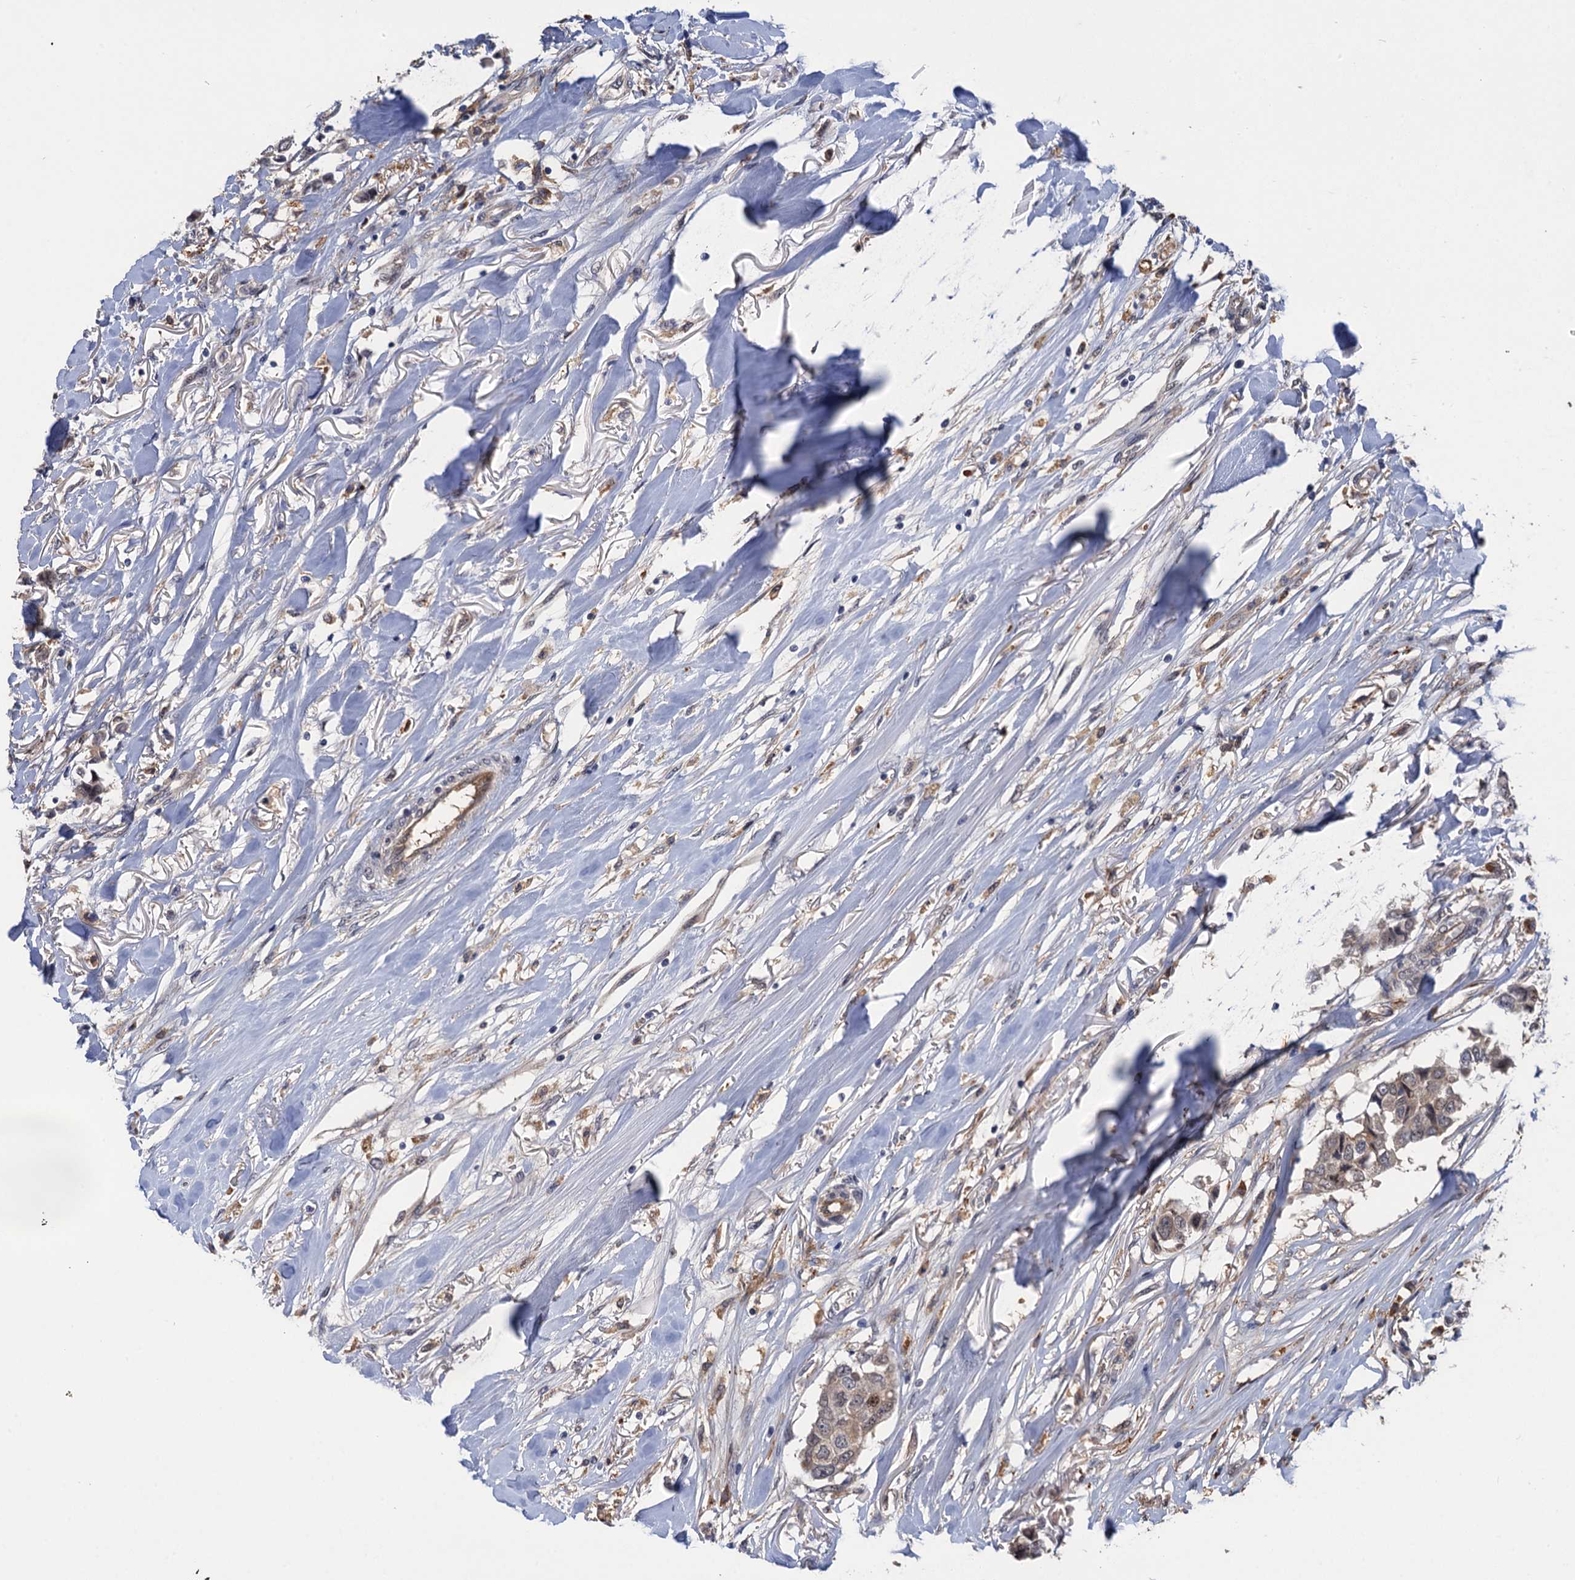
{"staining": {"intensity": "moderate", "quantity": "<25%", "location": "nuclear"}, "tissue": "breast cancer", "cell_type": "Tumor cells", "image_type": "cancer", "snomed": [{"axis": "morphology", "description": "Duct carcinoma"}, {"axis": "topography", "description": "Breast"}], "caption": "High-power microscopy captured an immunohistochemistry photomicrograph of invasive ductal carcinoma (breast), revealing moderate nuclear staining in about <25% of tumor cells.", "gene": "NEK8", "patient": {"sex": "female", "age": 80}}